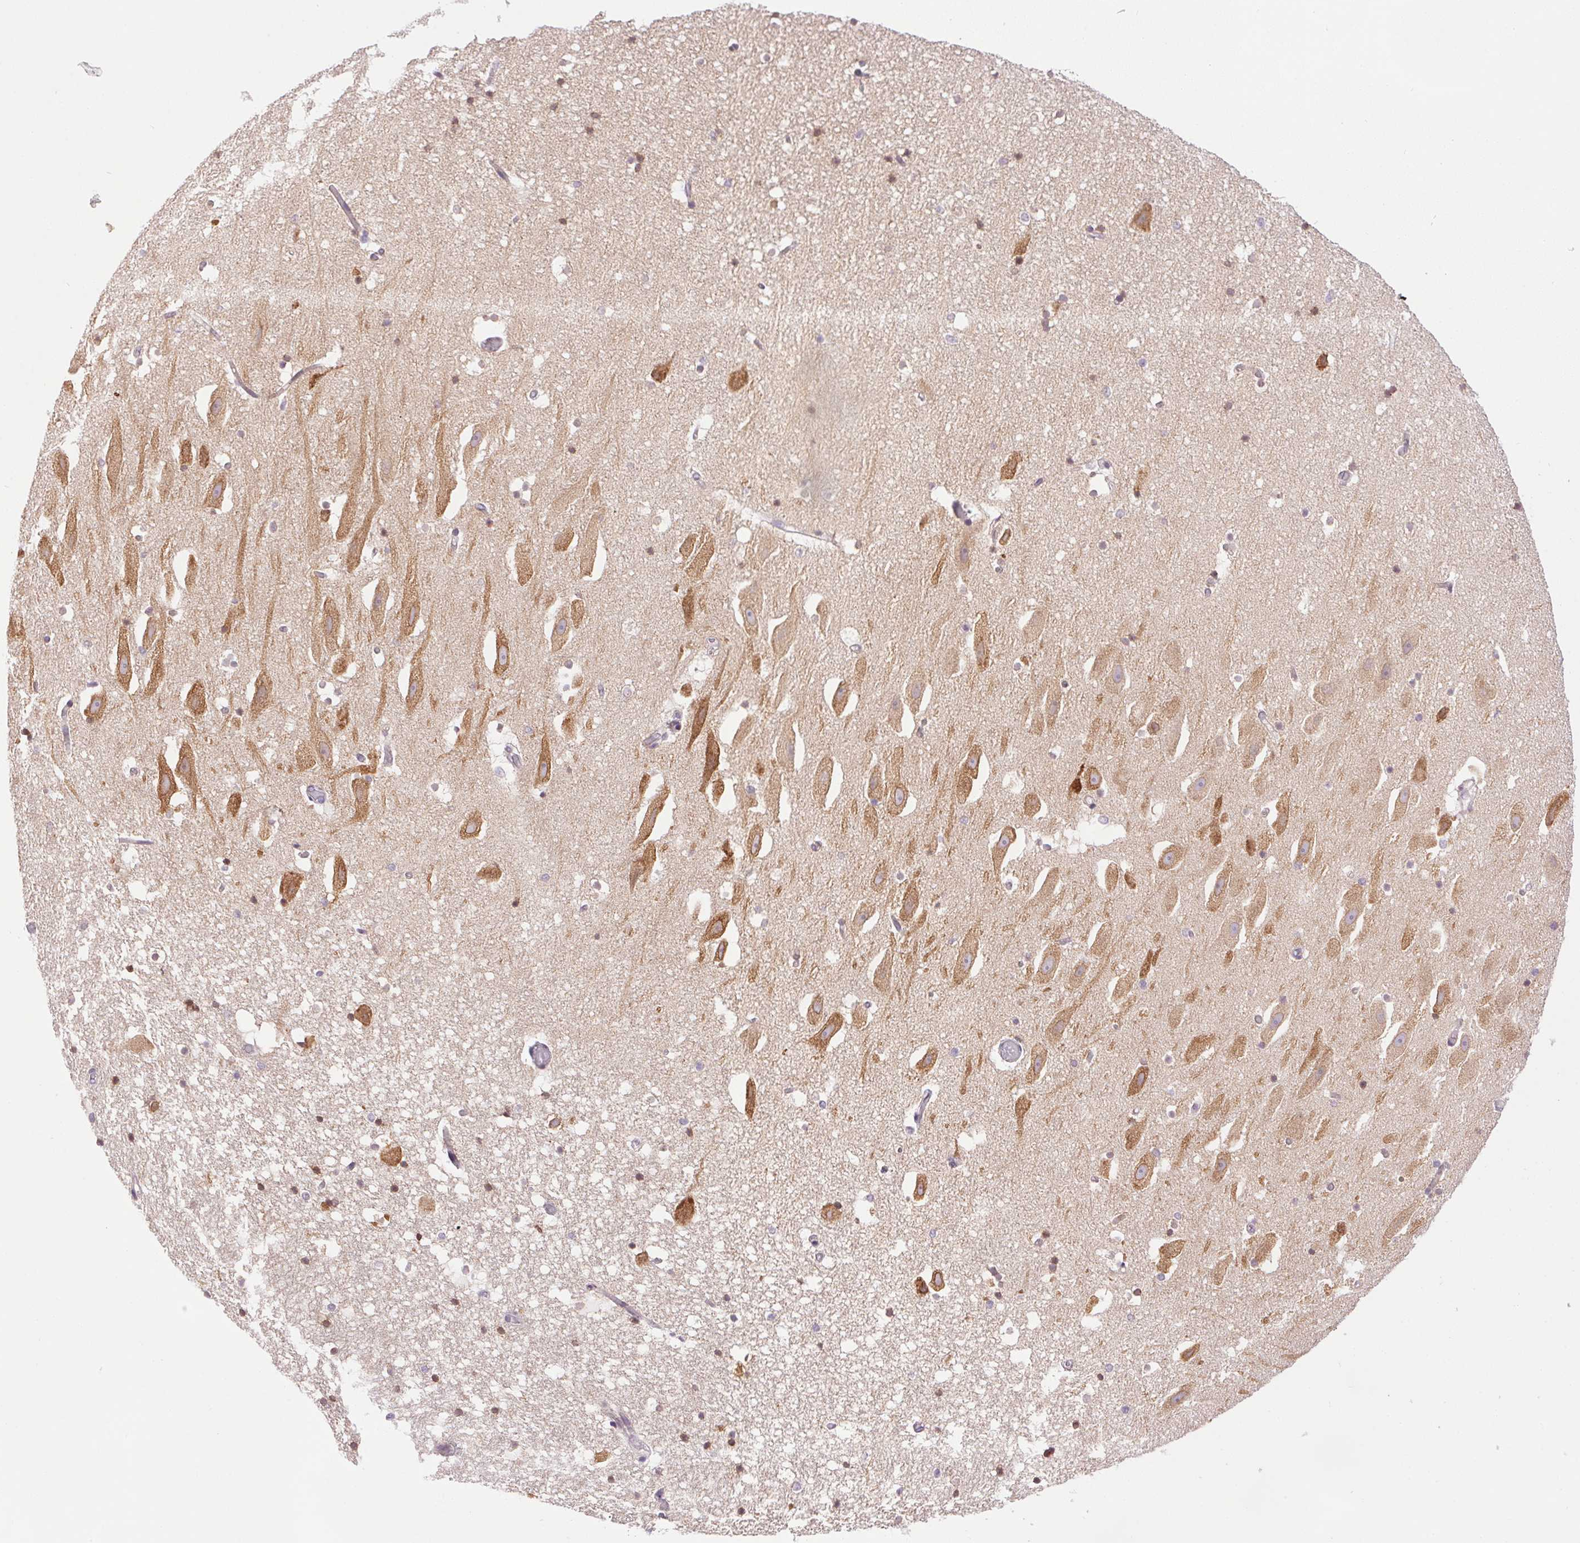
{"staining": {"intensity": "moderate", "quantity": "<25%", "location": "cytoplasmic/membranous"}, "tissue": "hippocampus", "cell_type": "Glial cells", "image_type": "normal", "snomed": [{"axis": "morphology", "description": "Normal tissue, NOS"}, {"axis": "topography", "description": "Hippocampus"}], "caption": "Immunohistochemical staining of normal hippocampus exhibits low levels of moderate cytoplasmic/membranous positivity in about <25% of glial cells.", "gene": "SMIM13", "patient": {"sex": "male", "age": 26}}